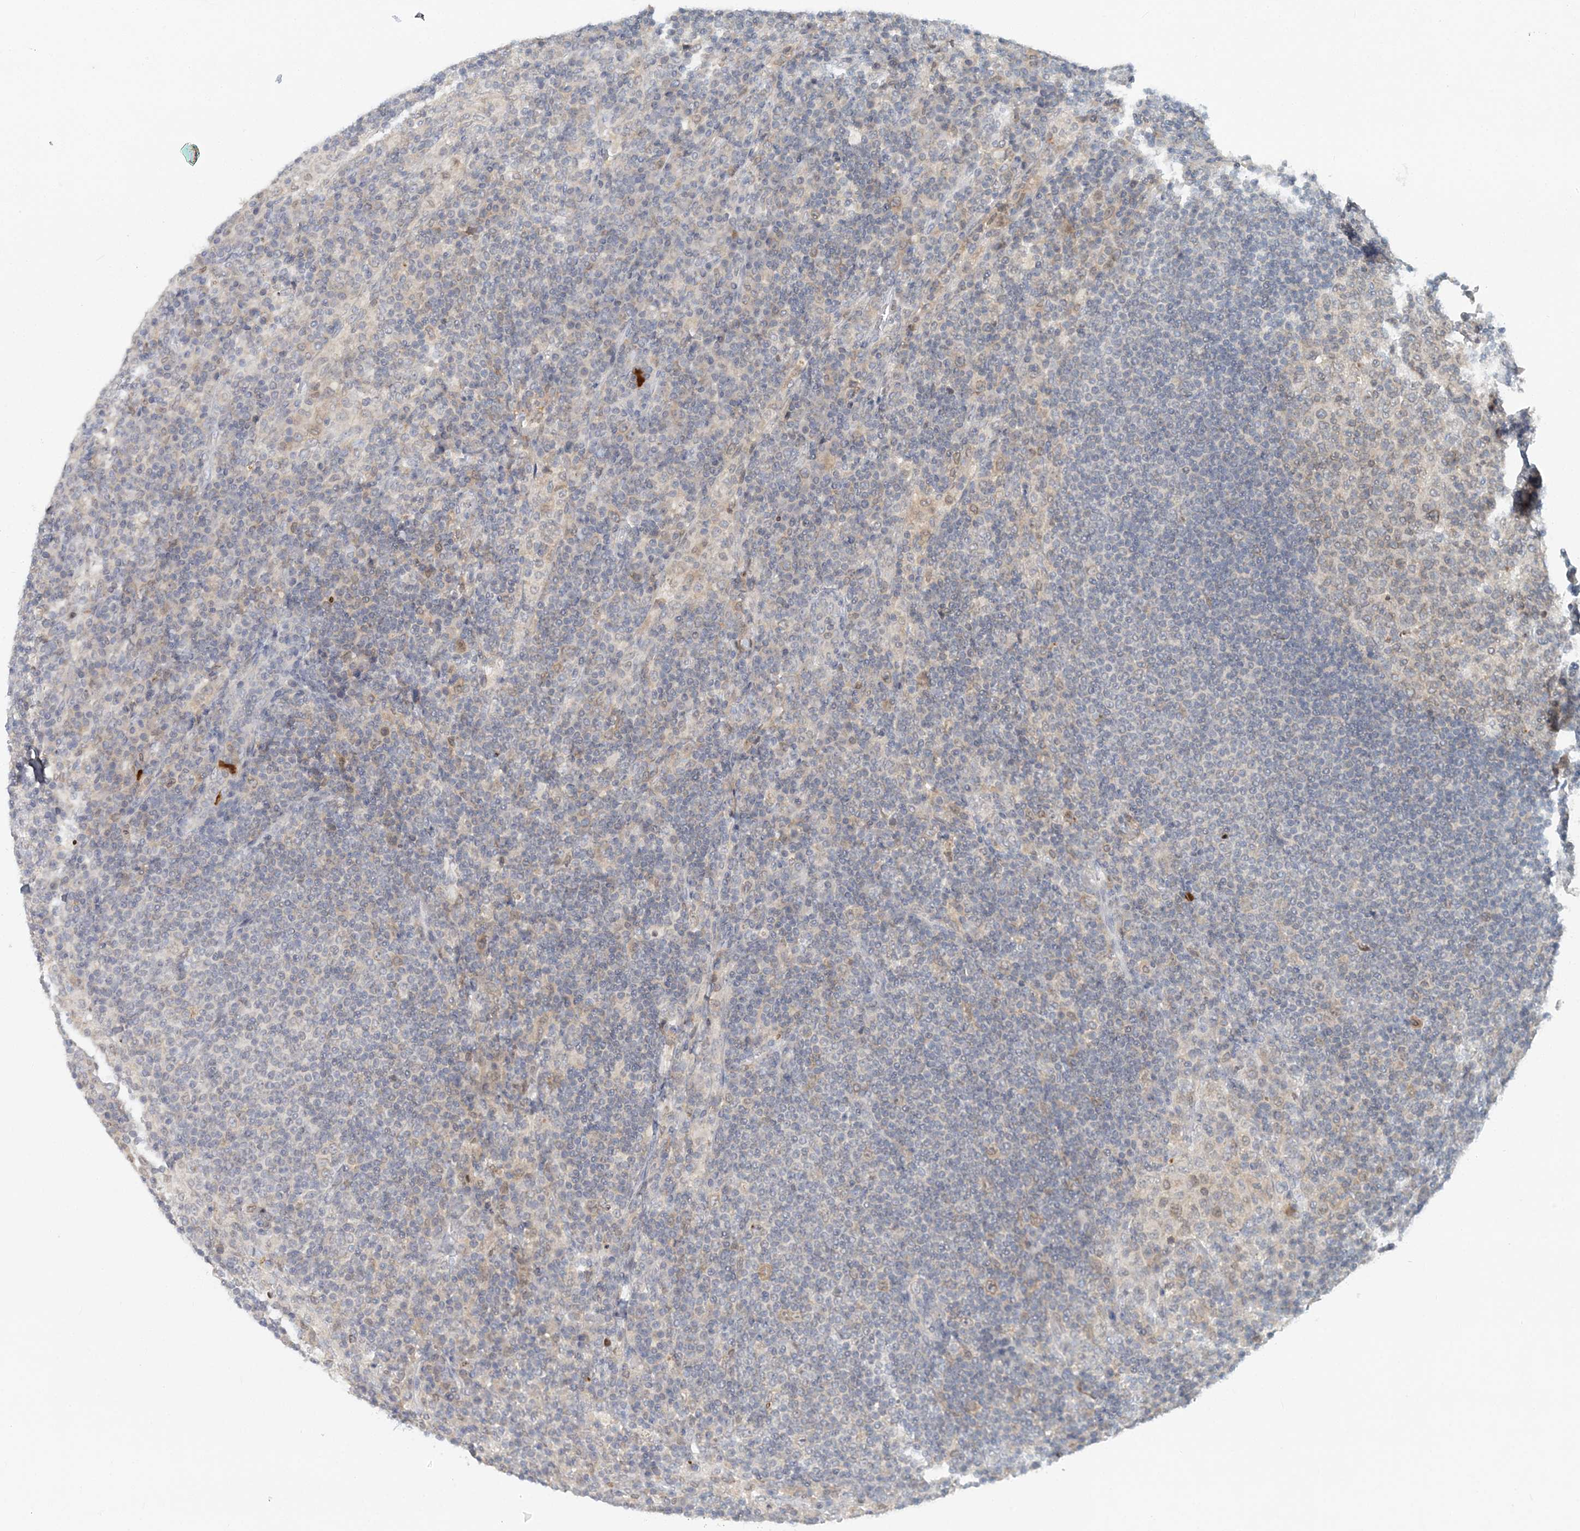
{"staining": {"intensity": "weak", "quantity": "<25%", "location": "cytoplasmic/membranous"}, "tissue": "lymph node", "cell_type": "Germinal center cells", "image_type": "normal", "snomed": [{"axis": "morphology", "description": "Normal tissue, NOS"}, {"axis": "topography", "description": "Lymph node"}], "caption": "This micrograph is of benign lymph node stained with immunohistochemistry to label a protein in brown with the nuclei are counter-stained blue. There is no staining in germinal center cells.", "gene": "NUP54", "patient": {"sex": "female", "age": 53}}